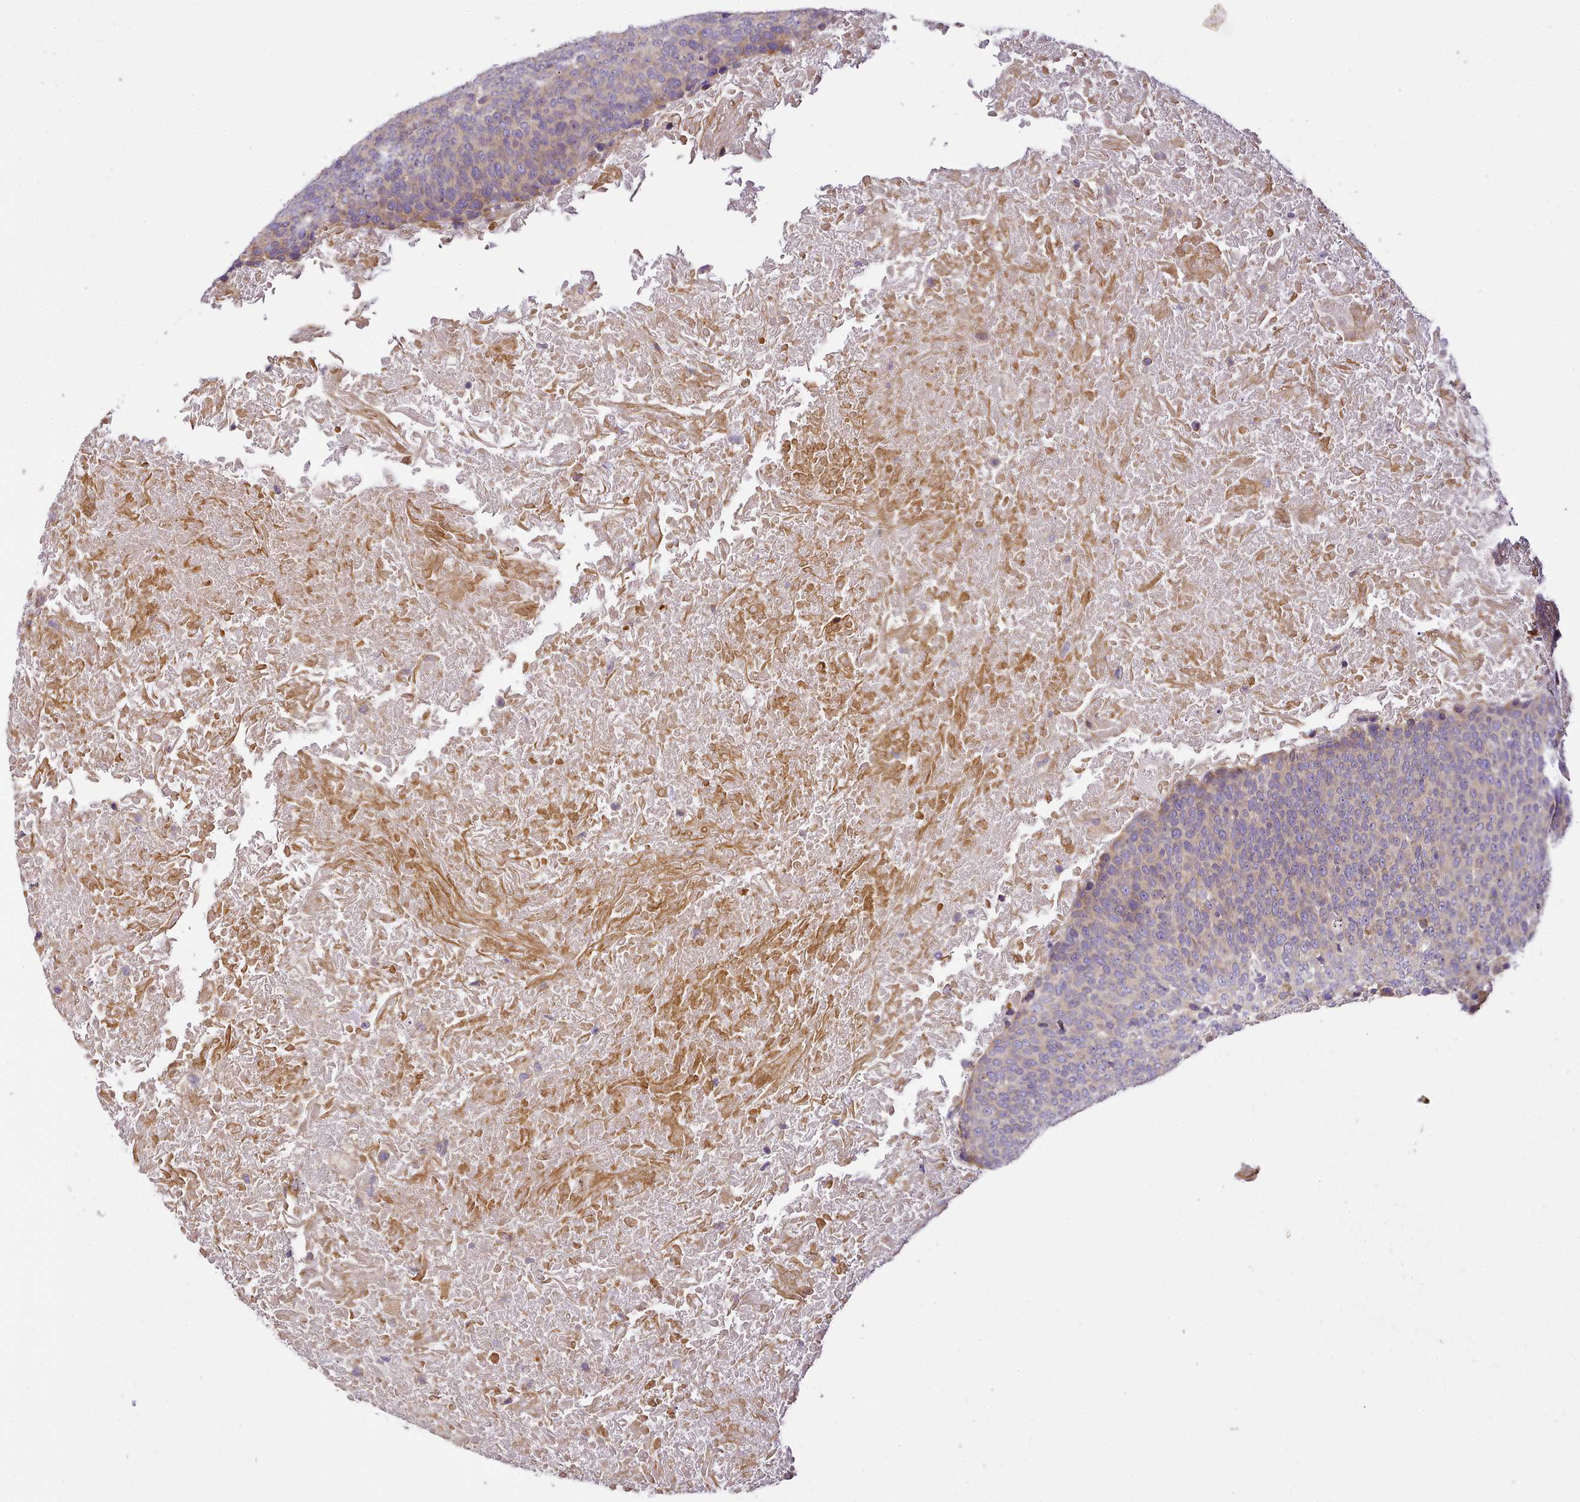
{"staining": {"intensity": "weak", "quantity": "<25%", "location": "cytoplasmic/membranous"}, "tissue": "head and neck cancer", "cell_type": "Tumor cells", "image_type": "cancer", "snomed": [{"axis": "morphology", "description": "Squamous cell carcinoma, NOS"}, {"axis": "morphology", "description": "Squamous cell carcinoma, metastatic, NOS"}, {"axis": "topography", "description": "Lymph node"}, {"axis": "topography", "description": "Head-Neck"}], "caption": "Tumor cells show no significant positivity in head and neck cancer.", "gene": "NBPF1", "patient": {"sex": "male", "age": 62}}